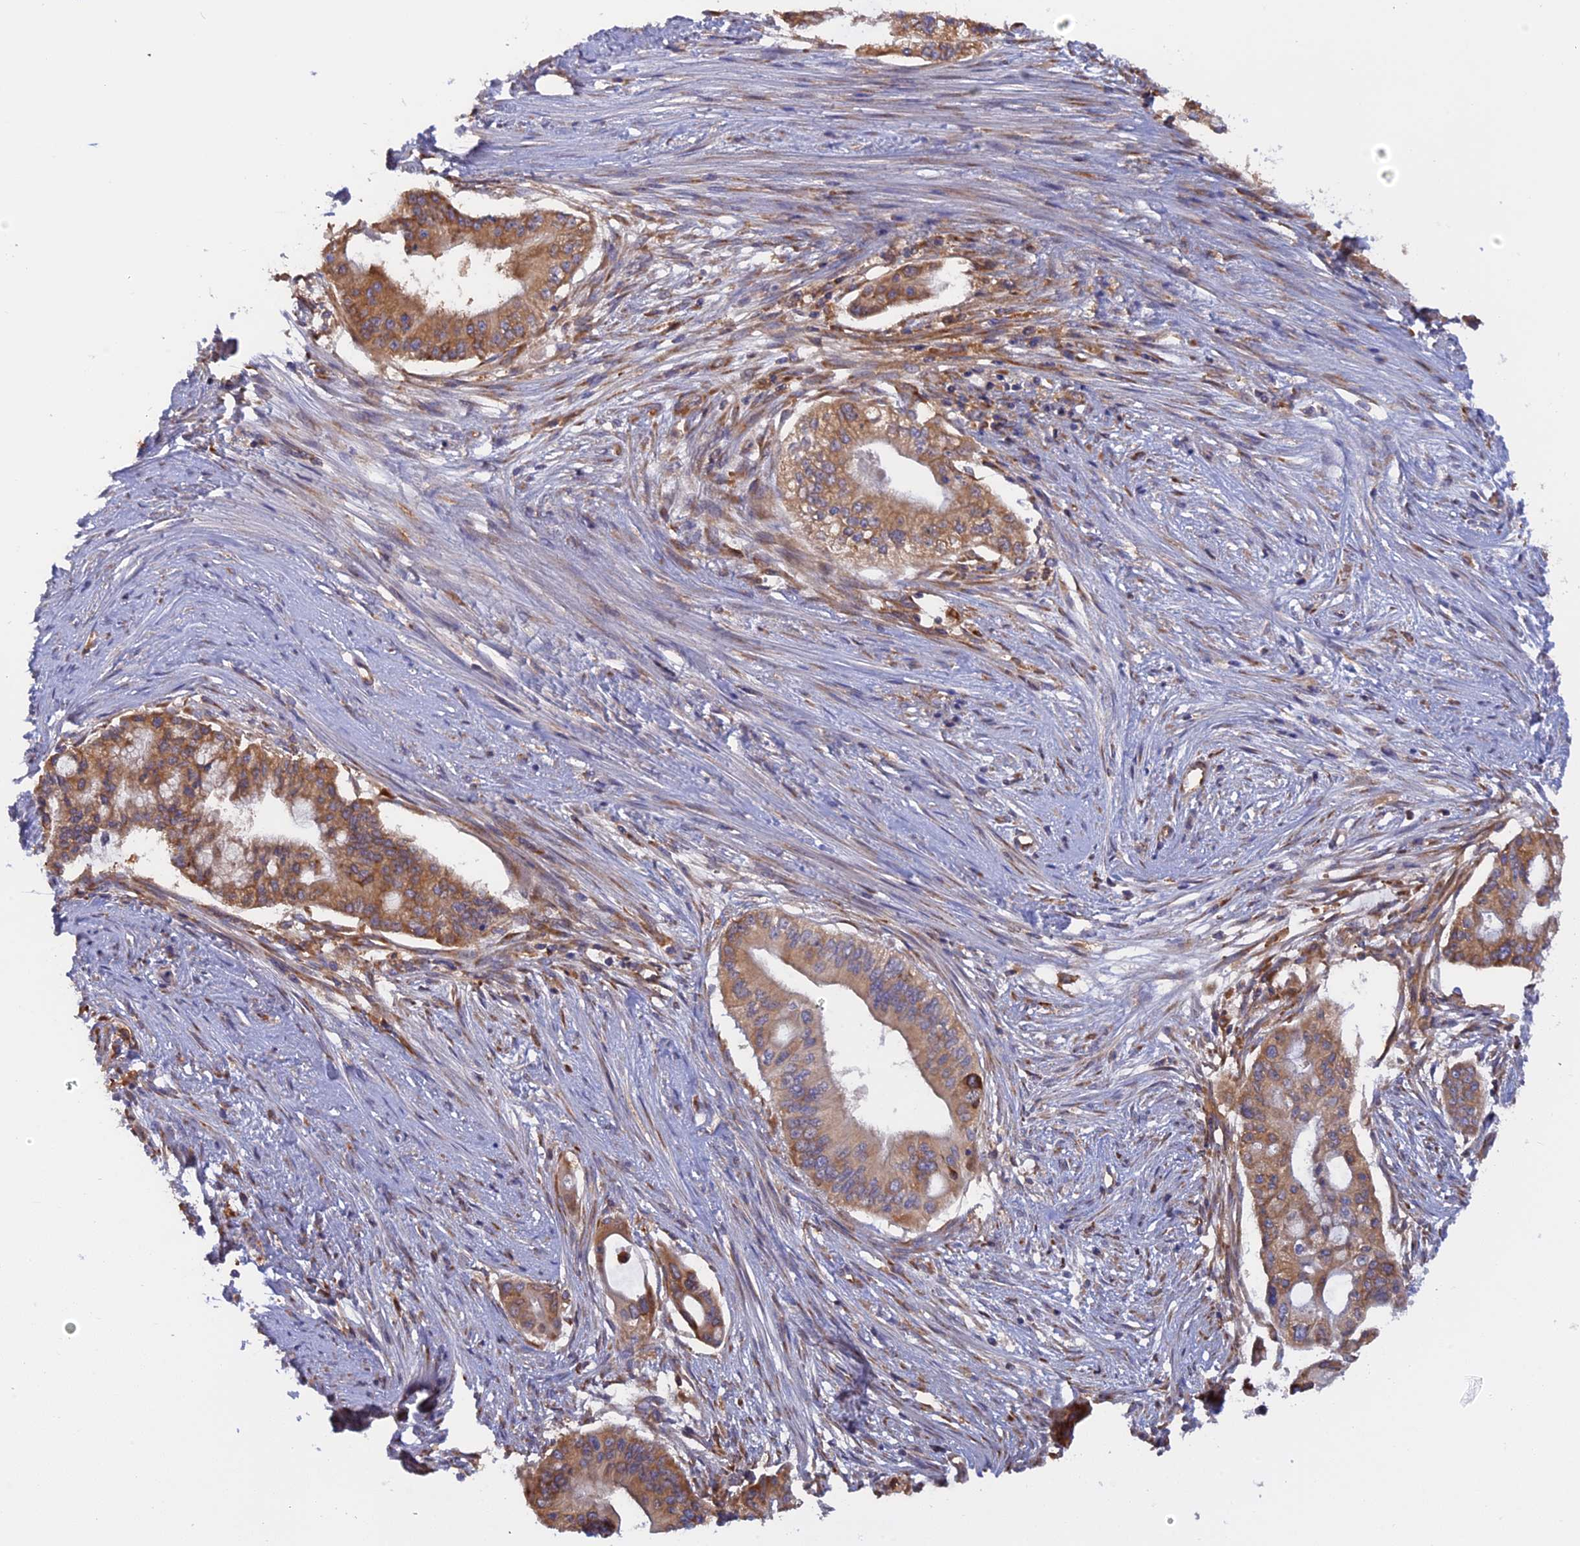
{"staining": {"intensity": "moderate", "quantity": ">75%", "location": "cytoplasmic/membranous"}, "tissue": "pancreatic cancer", "cell_type": "Tumor cells", "image_type": "cancer", "snomed": [{"axis": "morphology", "description": "Adenocarcinoma, NOS"}, {"axis": "topography", "description": "Pancreas"}], "caption": "A photomicrograph showing moderate cytoplasmic/membranous positivity in approximately >75% of tumor cells in pancreatic cancer, as visualized by brown immunohistochemical staining.", "gene": "GMIP", "patient": {"sex": "male", "age": 46}}